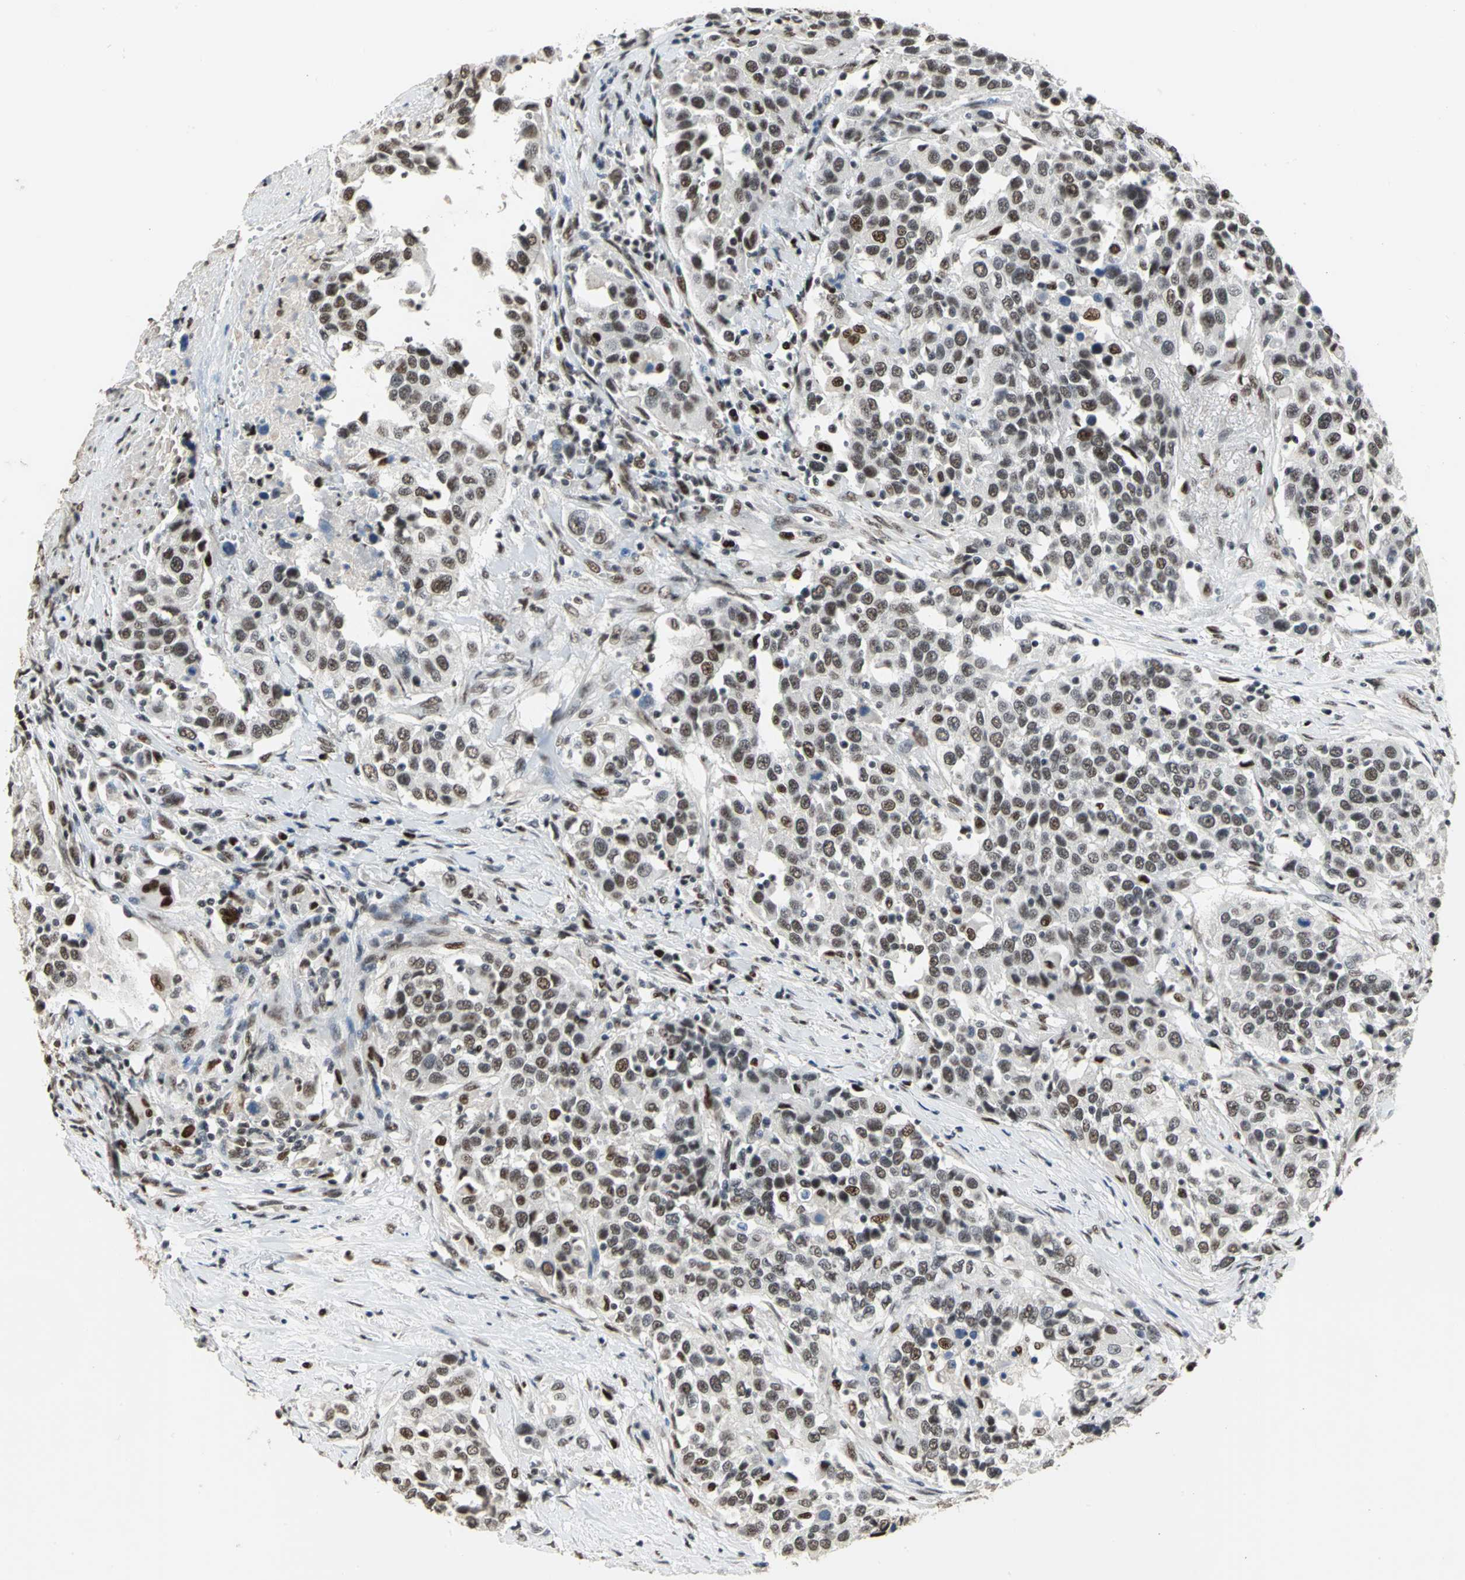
{"staining": {"intensity": "strong", "quantity": ">75%", "location": "nuclear"}, "tissue": "urothelial cancer", "cell_type": "Tumor cells", "image_type": "cancer", "snomed": [{"axis": "morphology", "description": "Urothelial carcinoma, High grade"}, {"axis": "topography", "description": "Urinary bladder"}], "caption": "Protein staining demonstrates strong nuclear expression in about >75% of tumor cells in high-grade urothelial carcinoma.", "gene": "CCDC88C", "patient": {"sex": "female", "age": 80}}